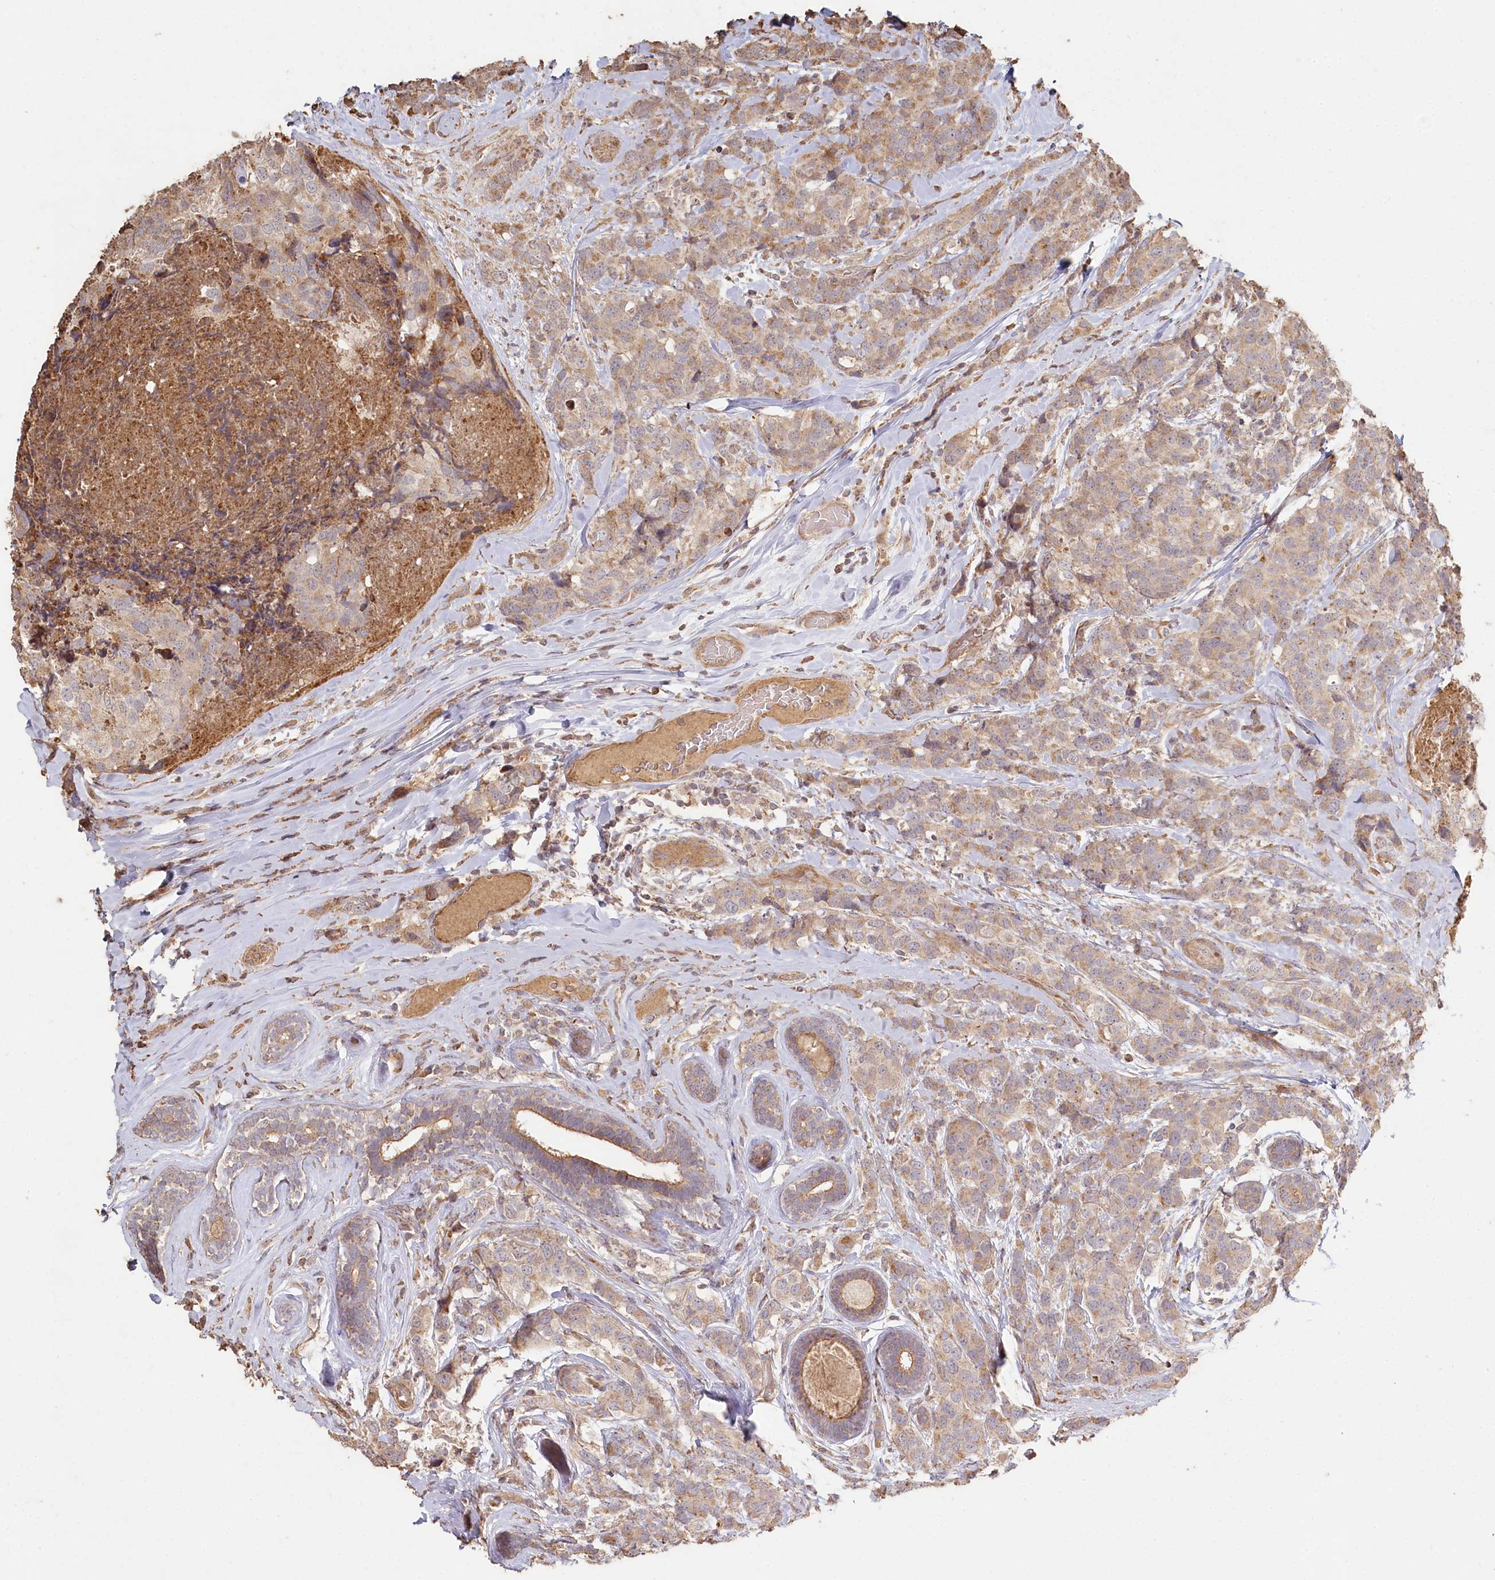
{"staining": {"intensity": "weak", "quantity": "25%-75%", "location": "cytoplasmic/membranous"}, "tissue": "breast cancer", "cell_type": "Tumor cells", "image_type": "cancer", "snomed": [{"axis": "morphology", "description": "Lobular carcinoma"}, {"axis": "topography", "description": "Breast"}], "caption": "Breast cancer (lobular carcinoma) tissue reveals weak cytoplasmic/membranous expression in approximately 25%-75% of tumor cells, visualized by immunohistochemistry. The staining was performed using DAB to visualize the protein expression in brown, while the nuclei were stained in blue with hematoxylin (Magnification: 20x).", "gene": "HAL", "patient": {"sex": "female", "age": 59}}